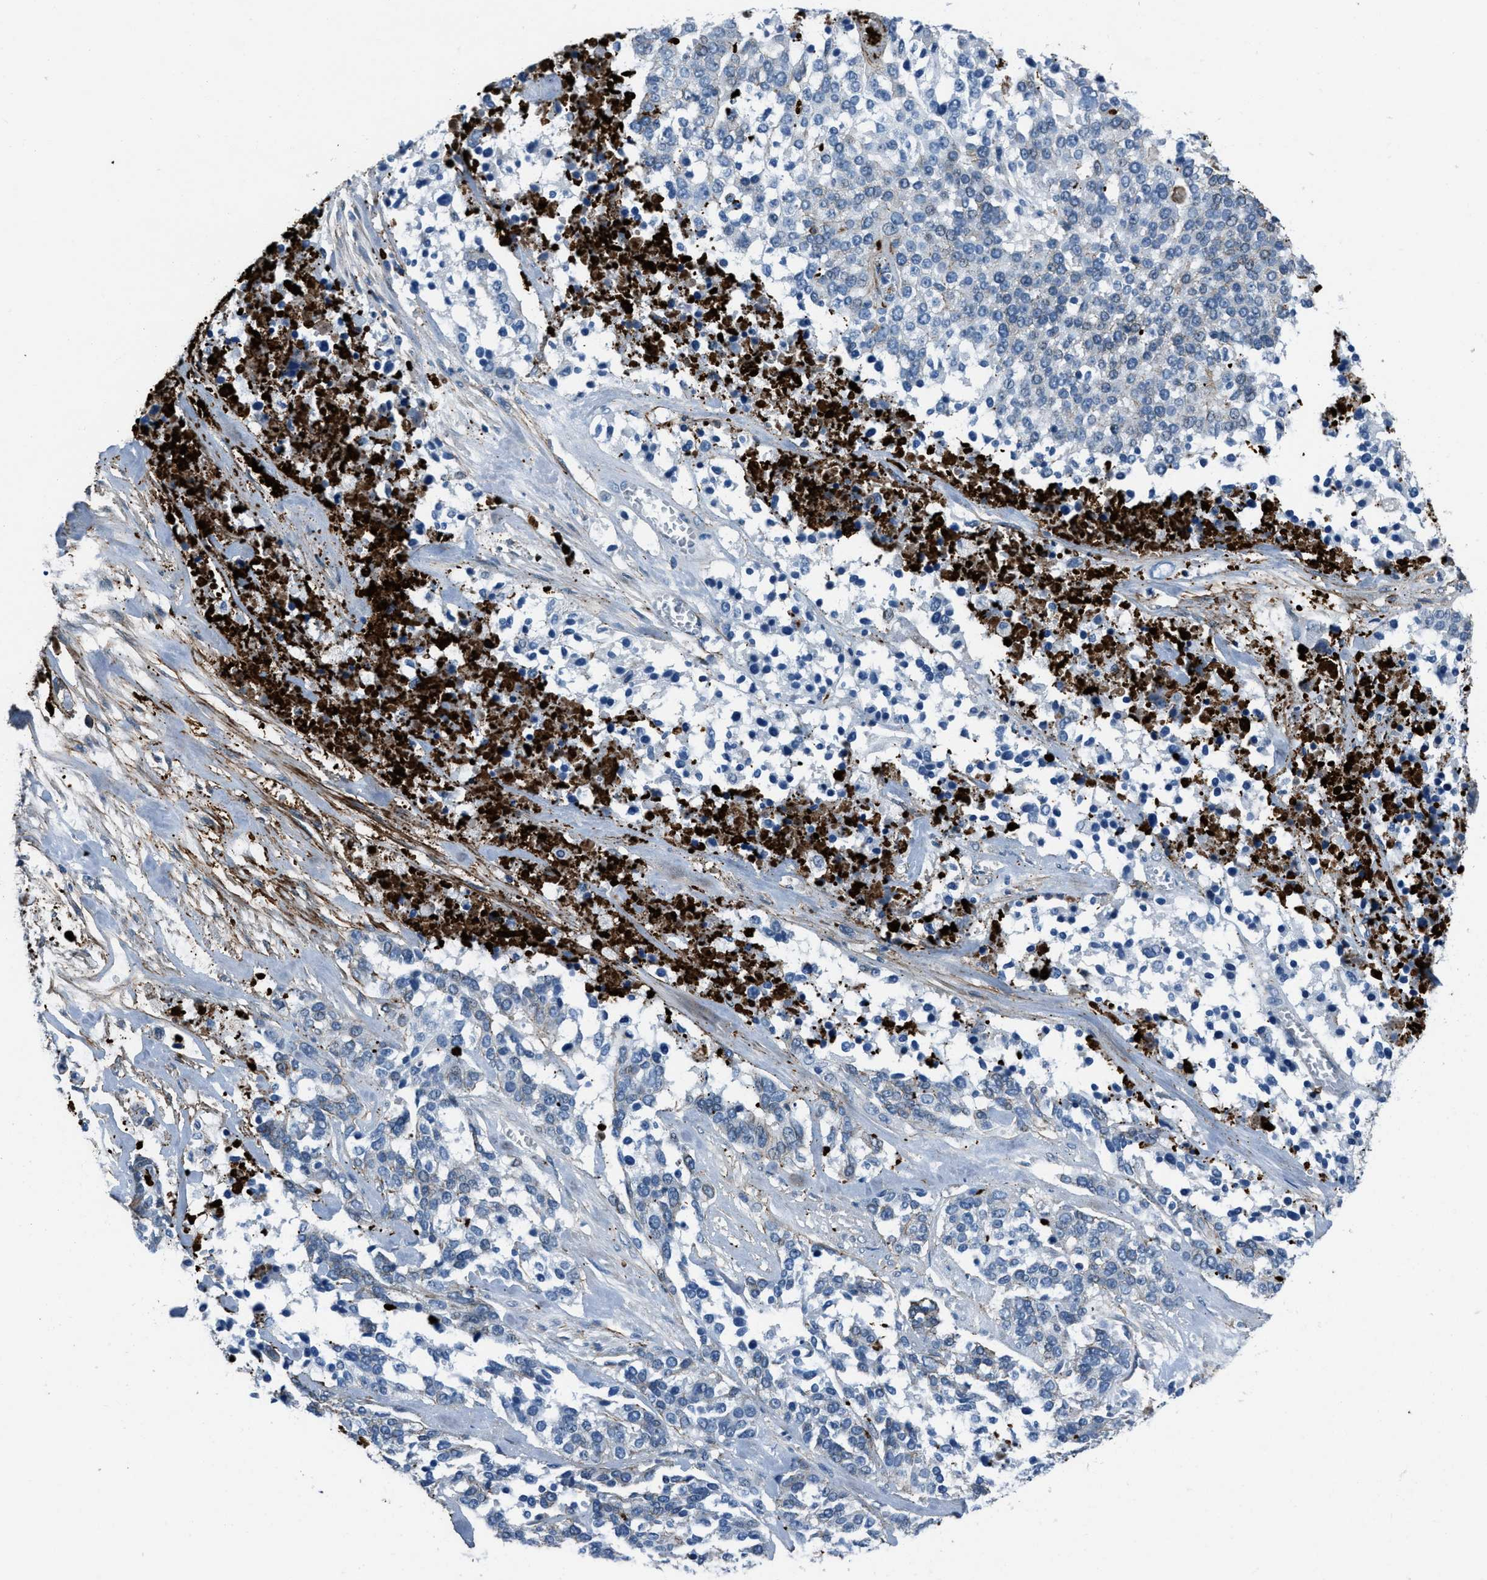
{"staining": {"intensity": "negative", "quantity": "none", "location": "none"}, "tissue": "ovarian cancer", "cell_type": "Tumor cells", "image_type": "cancer", "snomed": [{"axis": "morphology", "description": "Cystadenocarcinoma, serous, NOS"}, {"axis": "topography", "description": "Ovary"}], "caption": "An IHC image of ovarian serous cystadenocarcinoma is shown. There is no staining in tumor cells of ovarian serous cystadenocarcinoma.", "gene": "FBN1", "patient": {"sex": "female", "age": 44}}